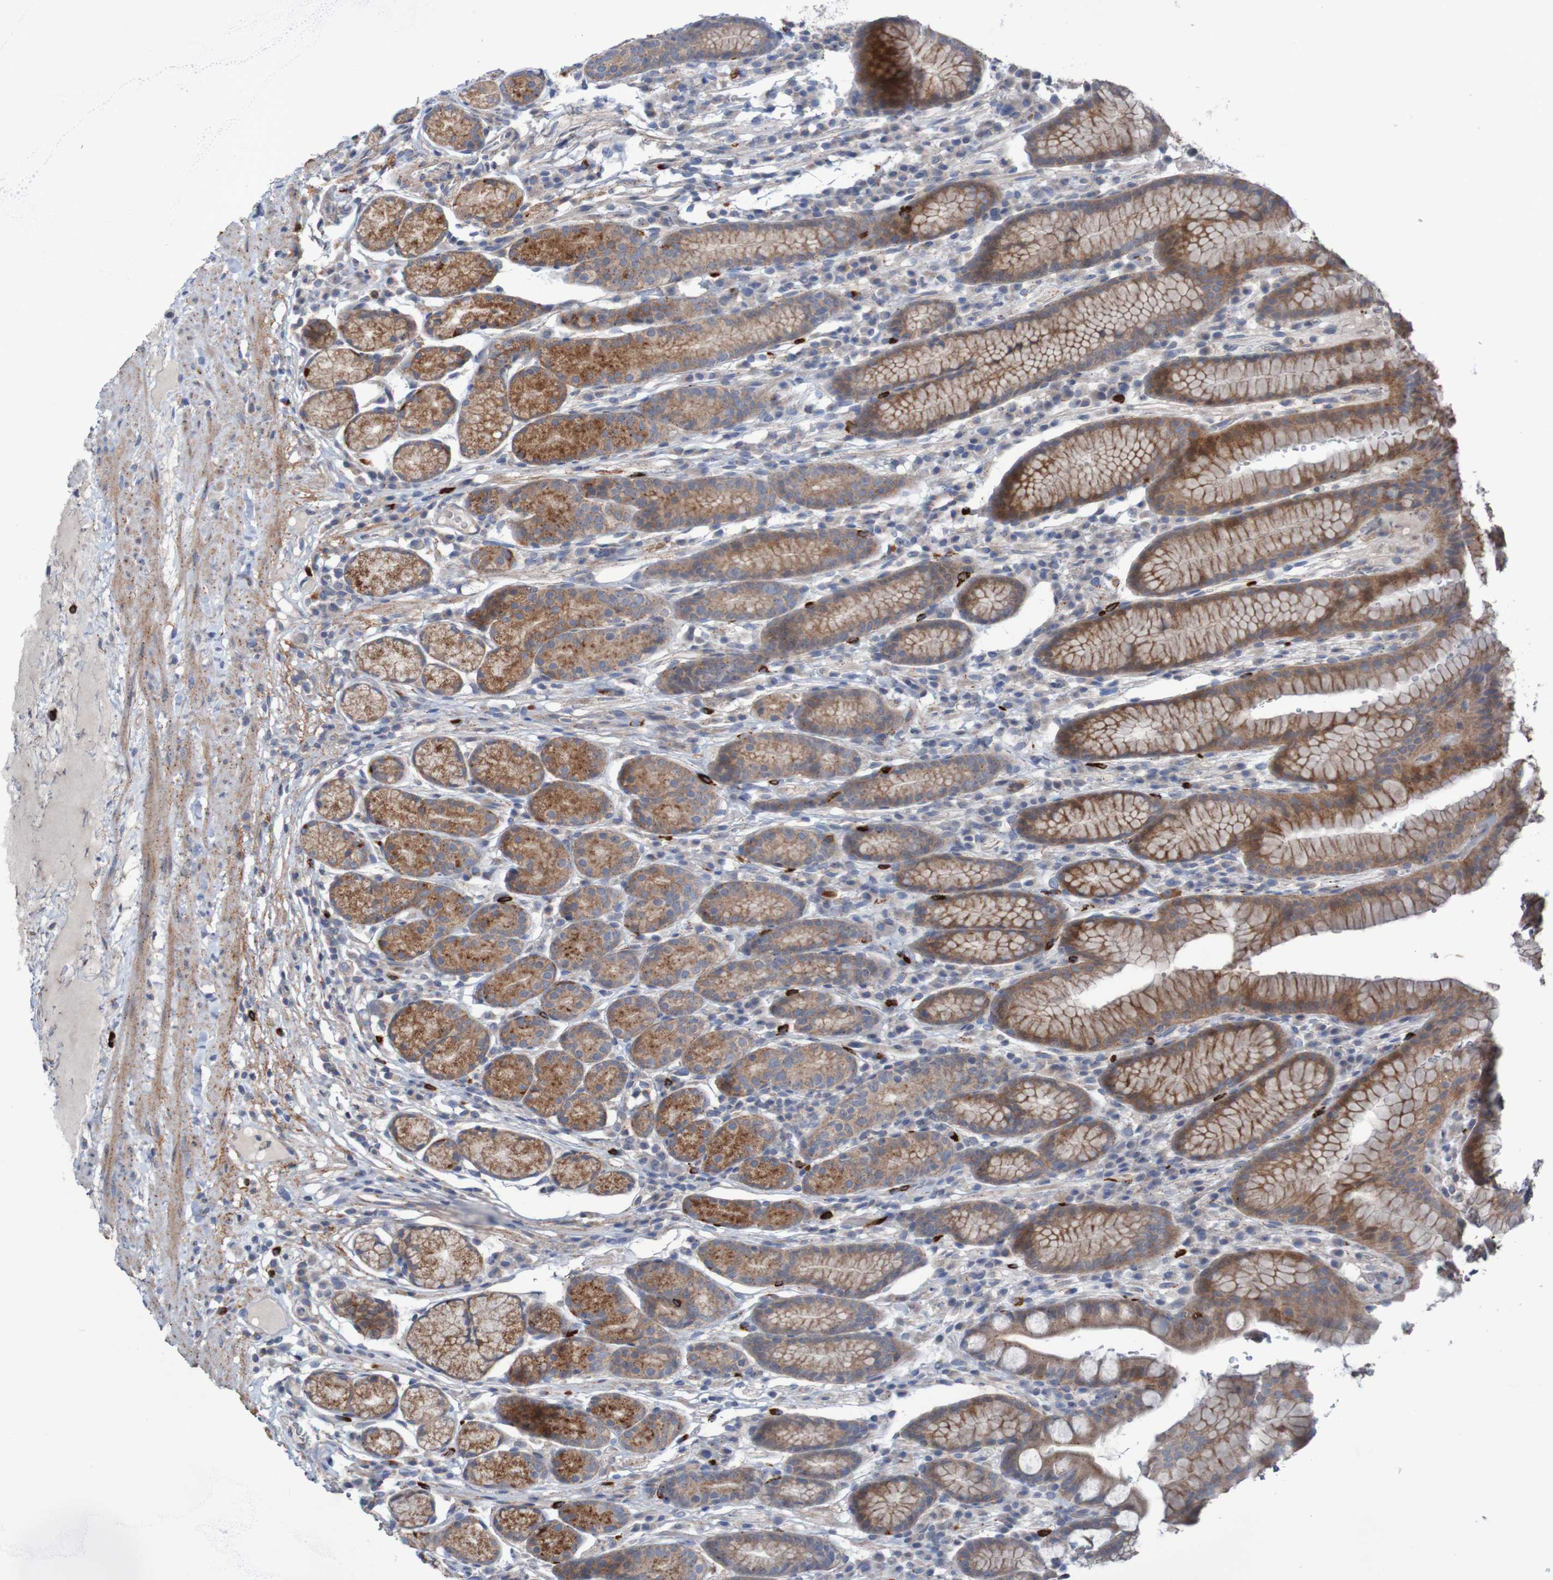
{"staining": {"intensity": "moderate", "quantity": "25%-75%", "location": "cytoplasmic/membranous"}, "tissue": "stomach", "cell_type": "Glandular cells", "image_type": "normal", "snomed": [{"axis": "morphology", "description": "Normal tissue, NOS"}, {"axis": "topography", "description": "Stomach, lower"}], "caption": "This image shows unremarkable stomach stained with immunohistochemistry (IHC) to label a protein in brown. The cytoplasmic/membranous of glandular cells show moderate positivity for the protein. Nuclei are counter-stained blue.", "gene": "ANGPT4", "patient": {"sex": "male", "age": 52}}